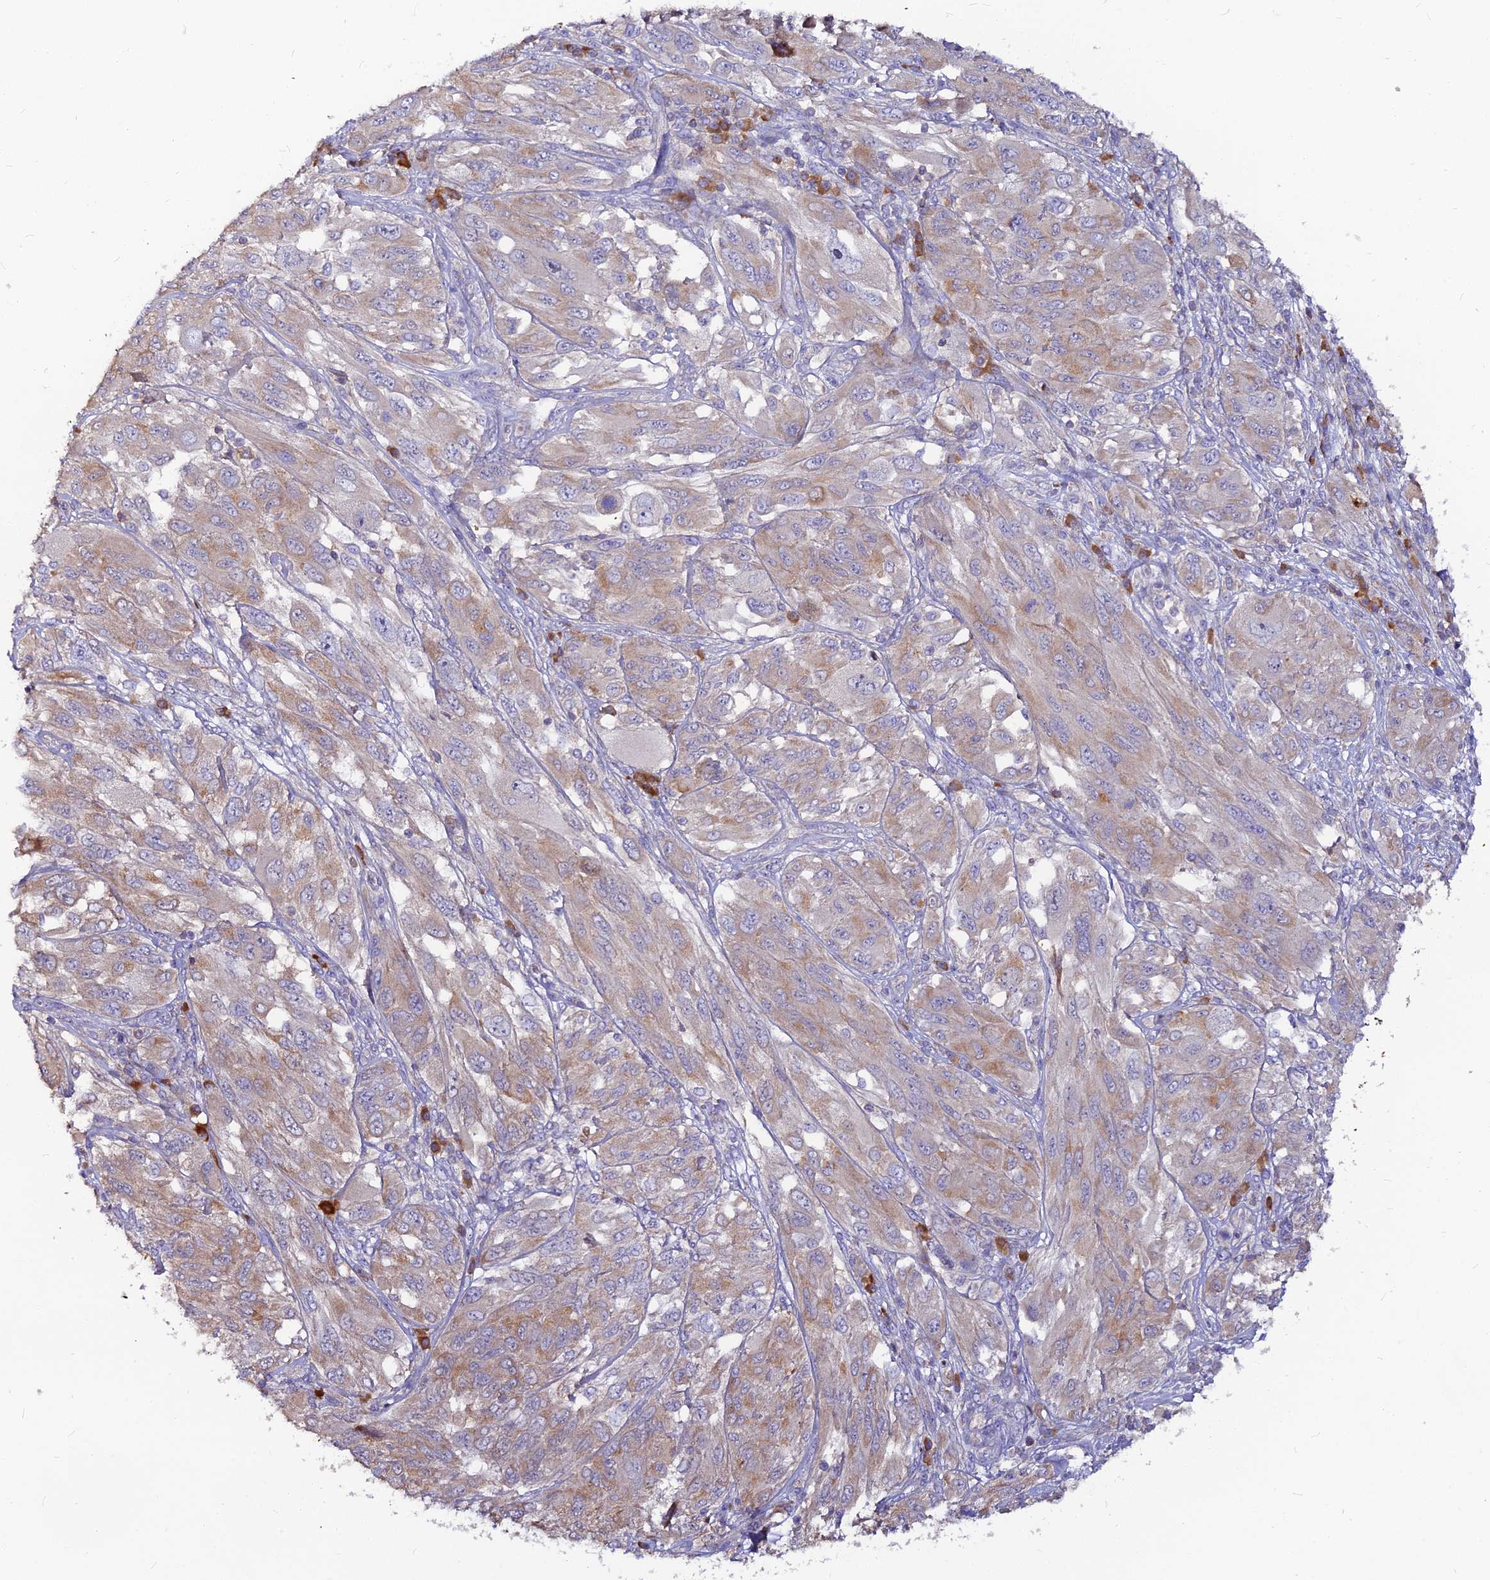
{"staining": {"intensity": "weak", "quantity": "25%-75%", "location": "cytoplasmic/membranous"}, "tissue": "melanoma", "cell_type": "Tumor cells", "image_type": "cancer", "snomed": [{"axis": "morphology", "description": "Malignant melanoma, NOS"}, {"axis": "topography", "description": "Skin"}], "caption": "Protein expression analysis of malignant melanoma demonstrates weak cytoplasmic/membranous expression in about 25%-75% of tumor cells. (IHC, brightfield microscopy, high magnification).", "gene": "DENND2D", "patient": {"sex": "female", "age": 91}}